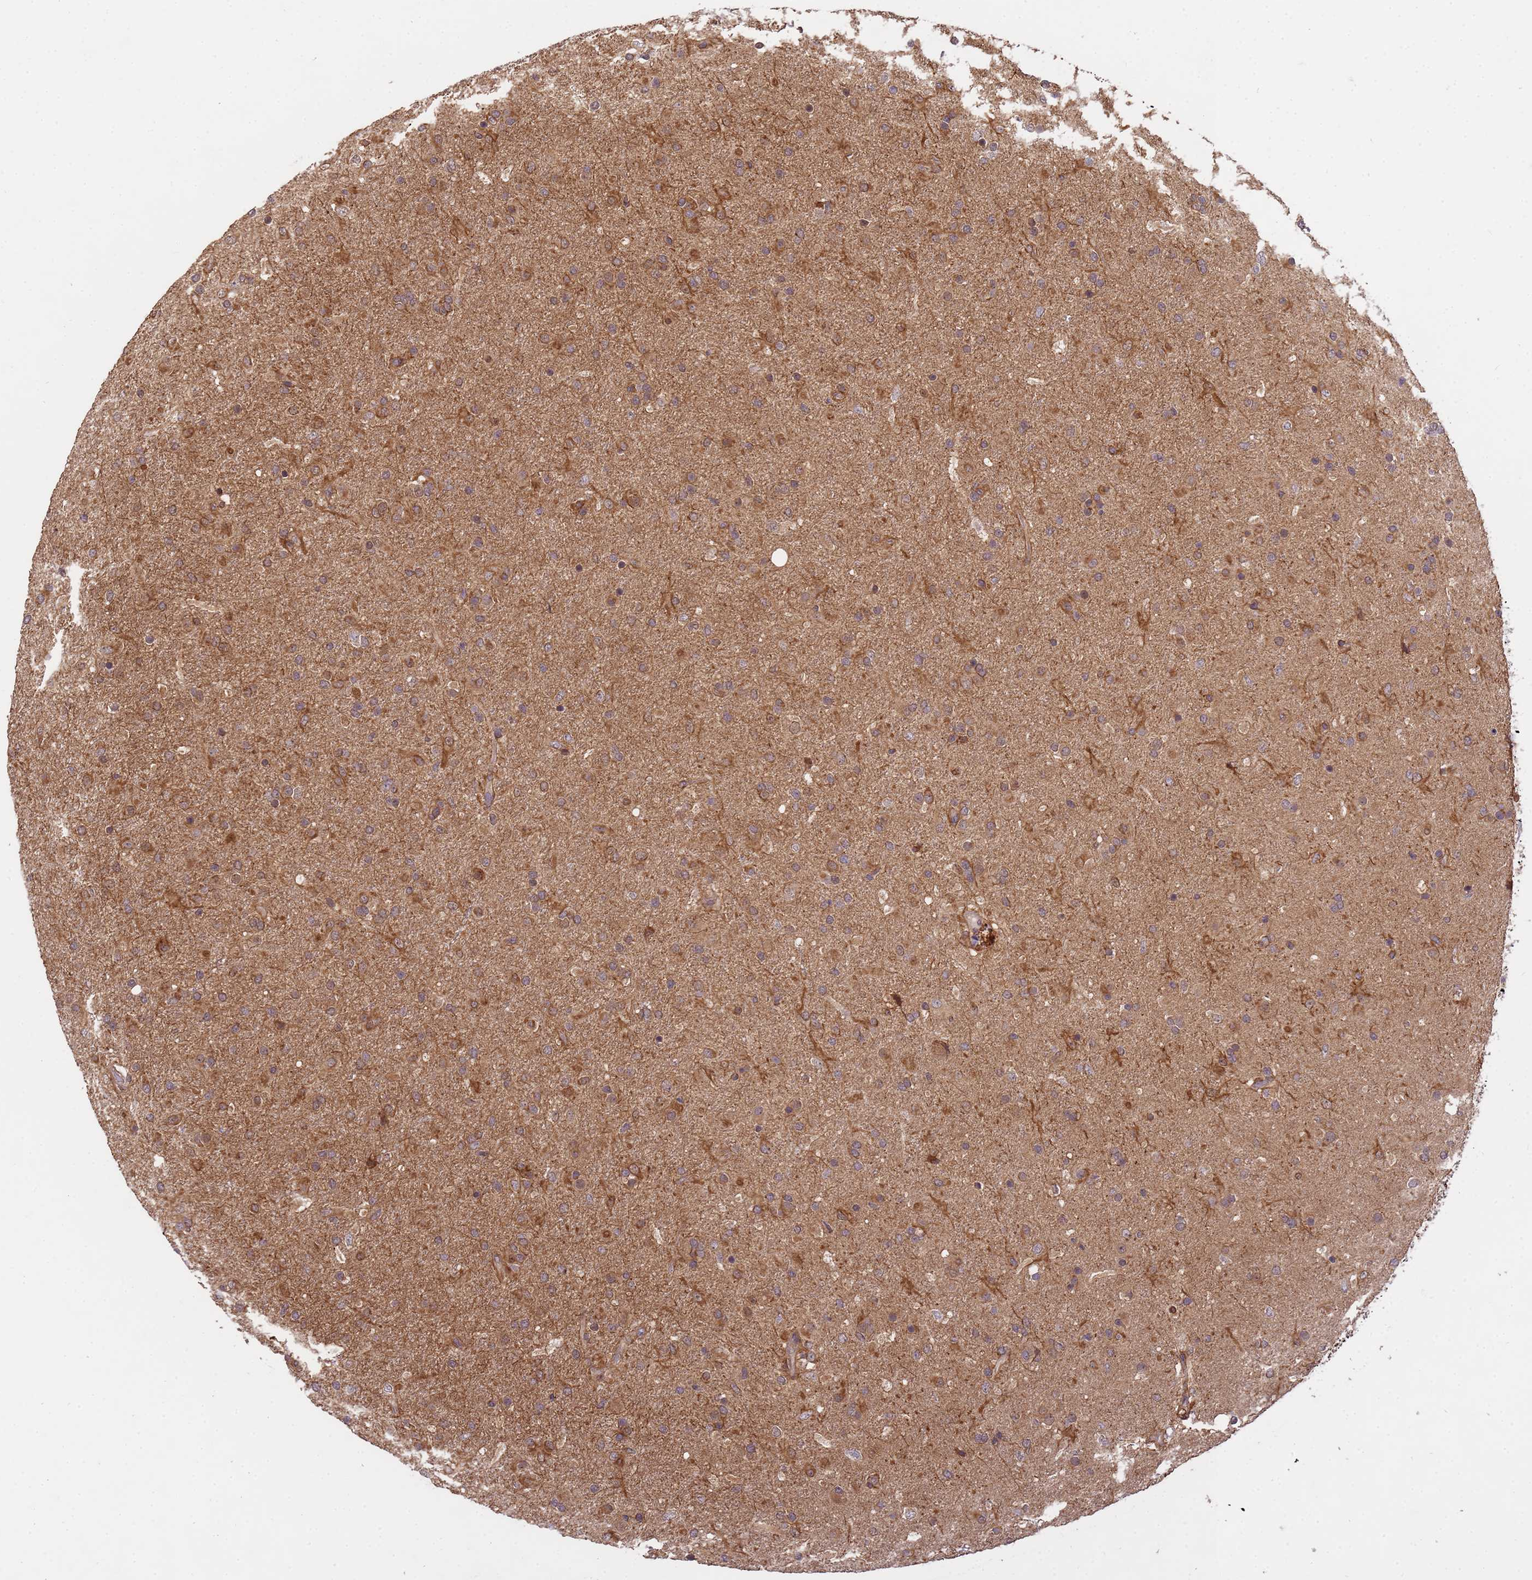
{"staining": {"intensity": "weak", "quantity": "25%-75%", "location": "cytoplasmic/membranous"}, "tissue": "glioma", "cell_type": "Tumor cells", "image_type": "cancer", "snomed": [{"axis": "morphology", "description": "Glioma, malignant, Low grade"}, {"axis": "topography", "description": "Brain"}], "caption": "Approximately 25%-75% of tumor cells in human glioma display weak cytoplasmic/membranous protein positivity as visualized by brown immunohistochemical staining.", "gene": "NPEPPS", "patient": {"sex": "male", "age": 65}}